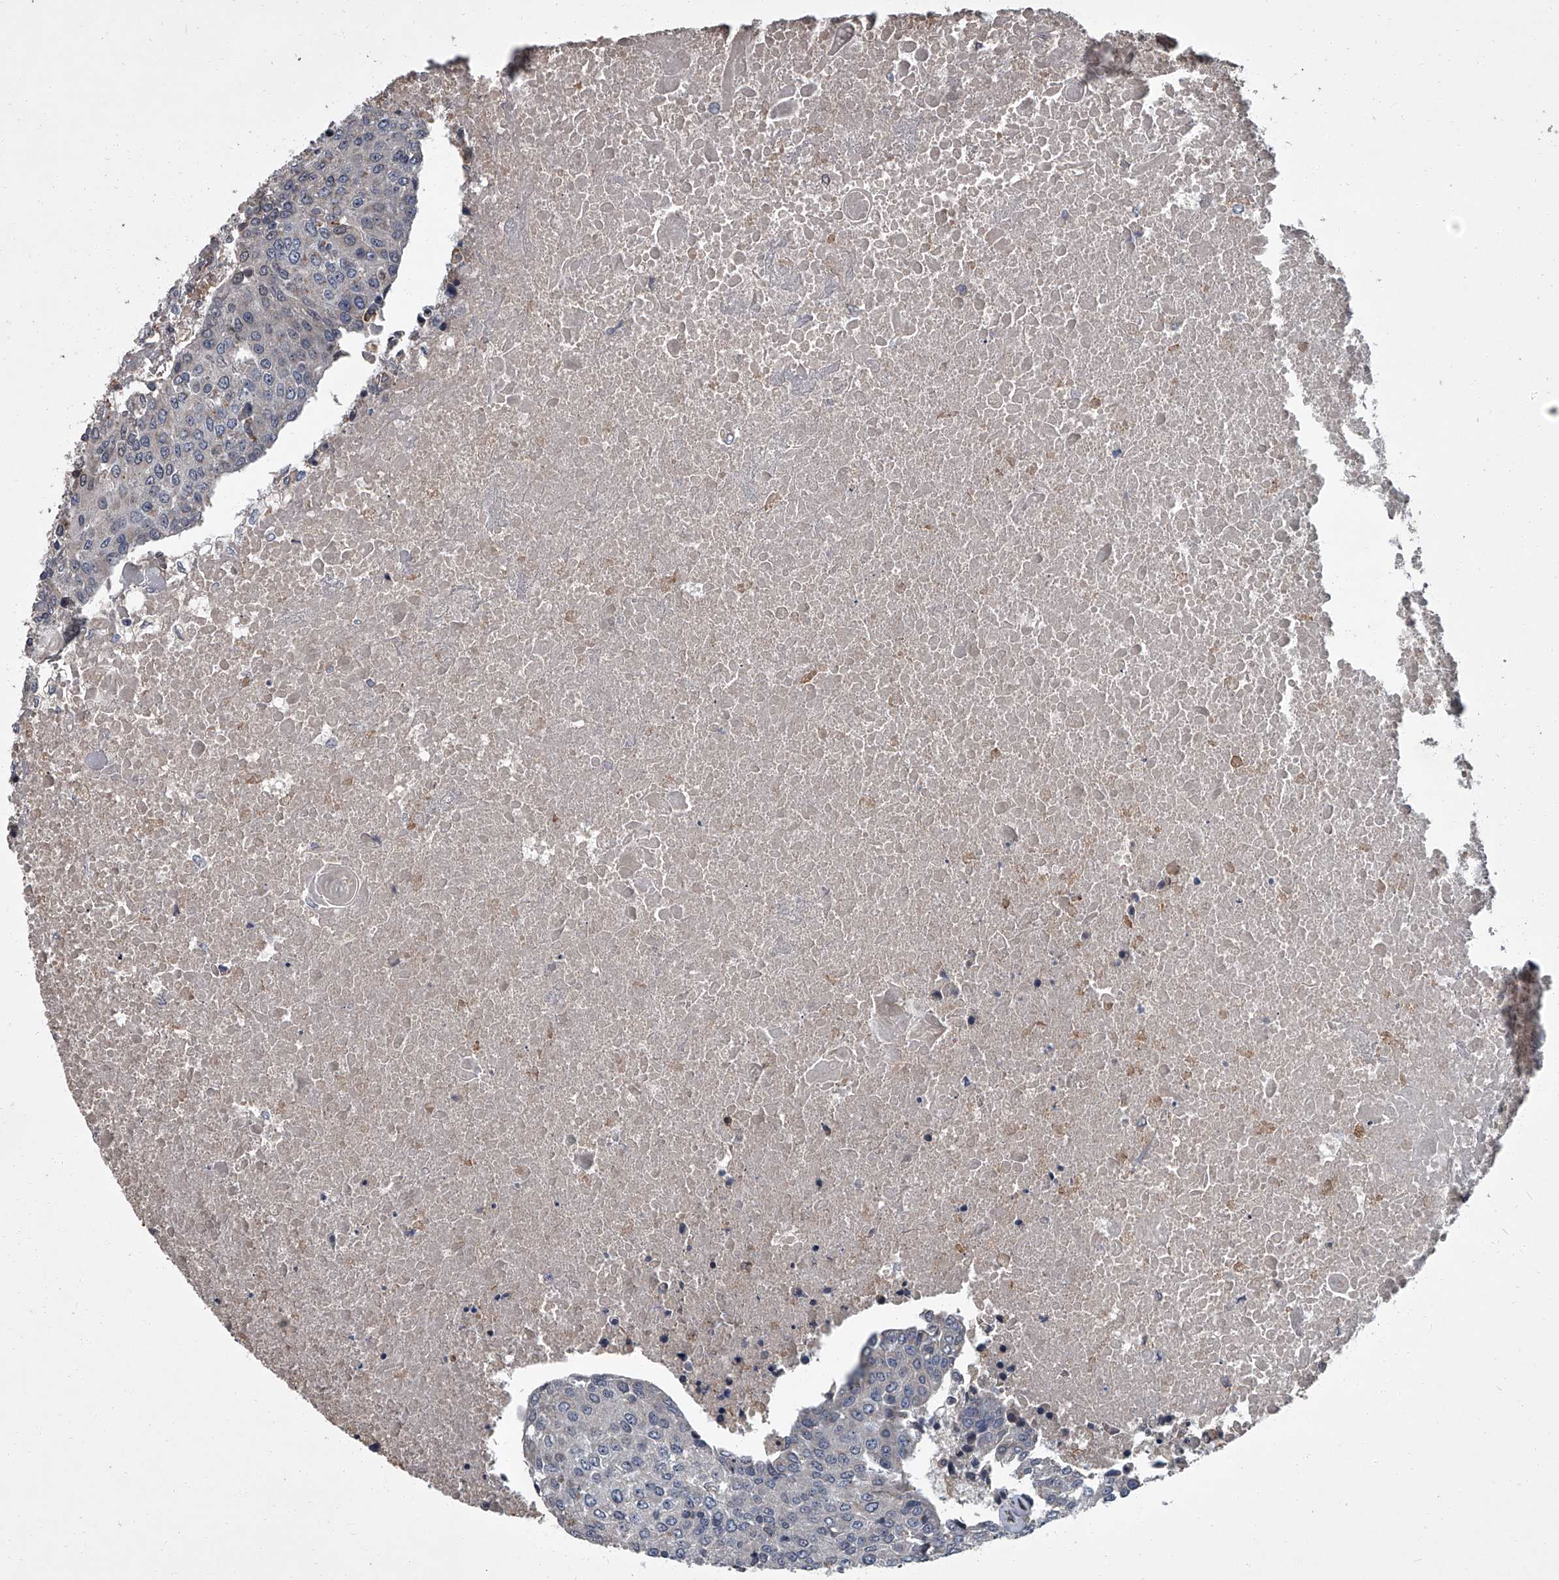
{"staining": {"intensity": "negative", "quantity": "none", "location": "none"}, "tissue": "urothelial cancer", "cell_type": "Tumor cells", "image_type": "cancer", "snomed": [{"axis": "morphology", "description": "Urothelial carcinoma, High grade"}, {"axis": "topography", "description": "Urinary bladder"}], "caption": "Tumor cells show no significant protein staining in urothelial cancer. (Stains: DAB (3,3'-diaminobenzidine) IHC with hematoxylin counter stain, Microscopy: brightfield microscopy at high magnification).", "gene": "LRRC8C", "patient": {"sex": "female", "age": 85}}